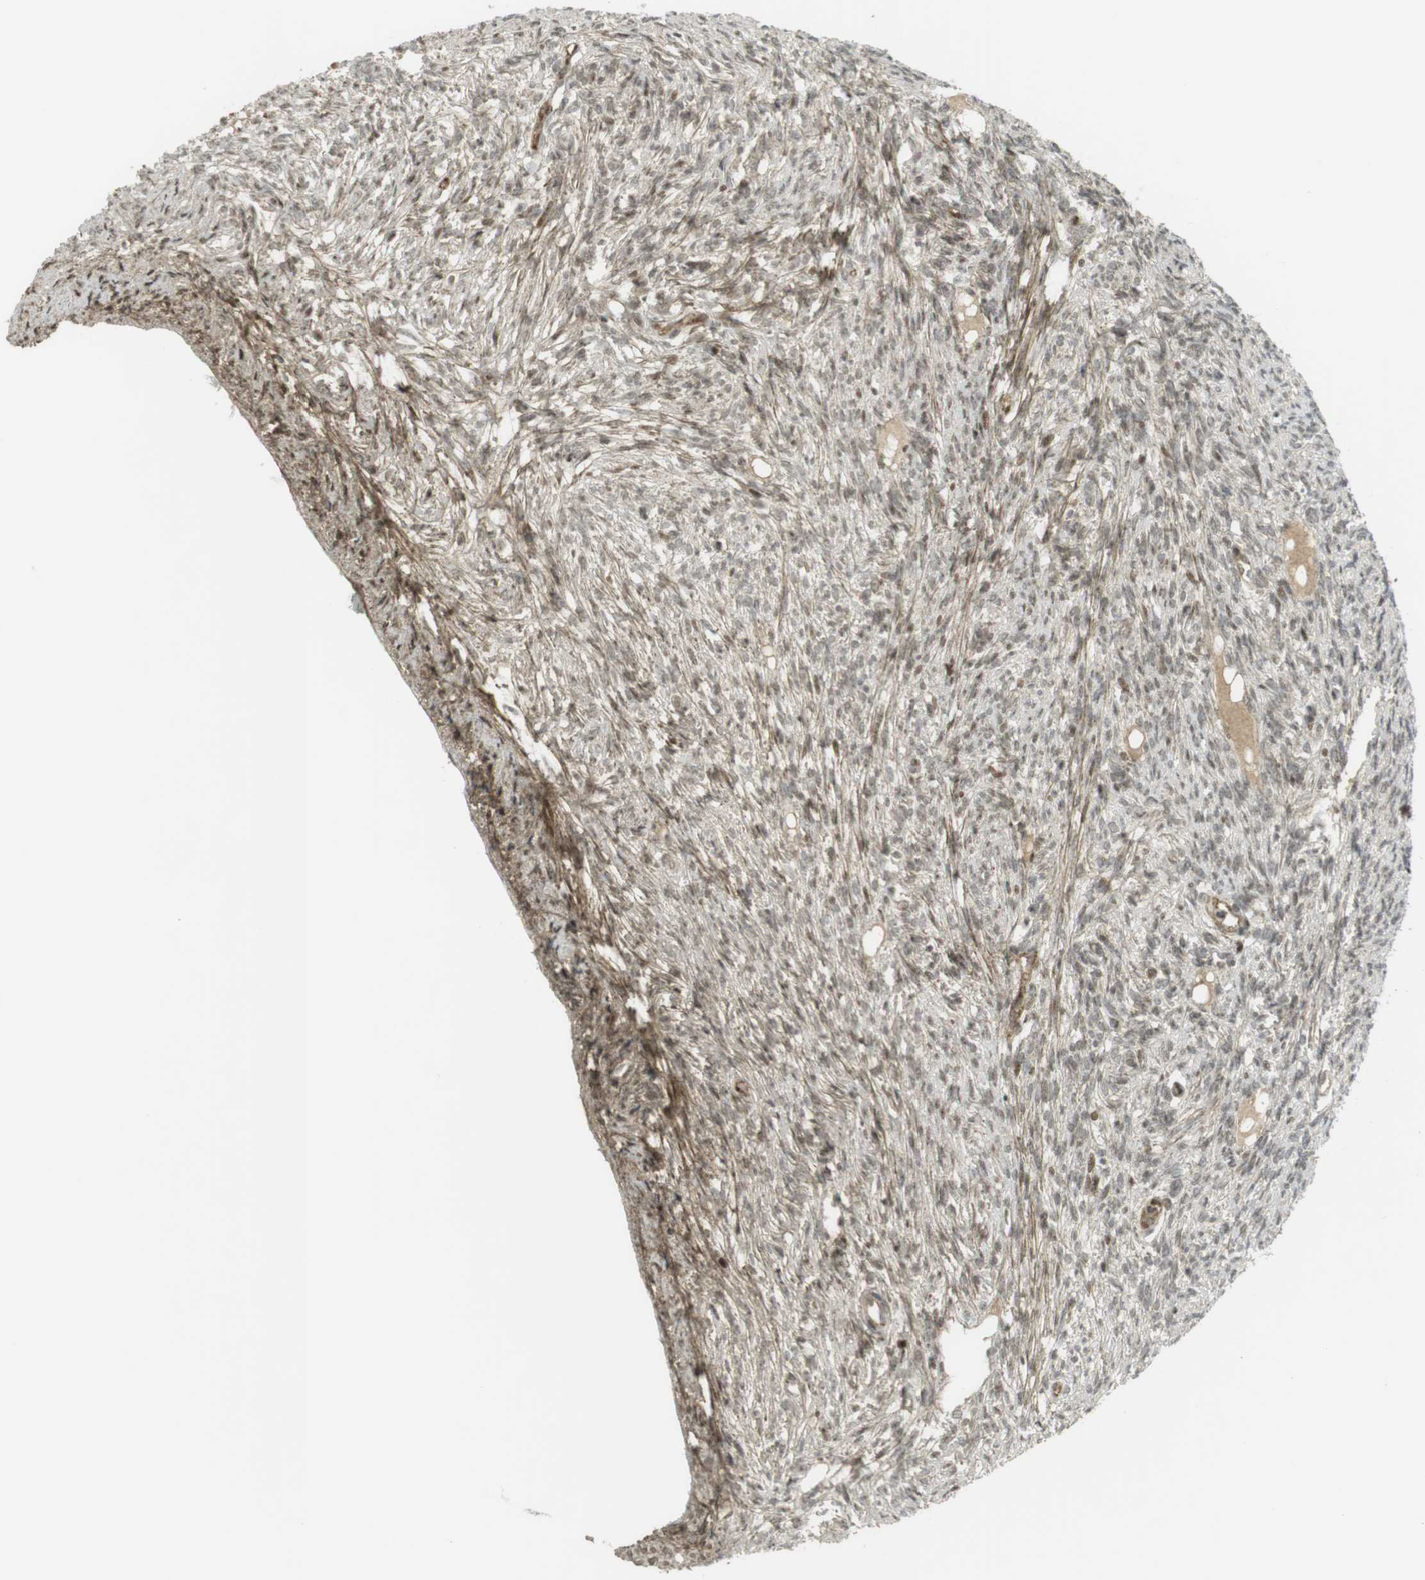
{"staining": {"intensity": "weak", "quantity": ">75%", "location": "cytoplasmic/membranous,nuclear"}, "tissue": "ovary", "cell_type": "Ovarian stroma cells", "image_type": "normal", "snomed": [{"axis": "morphology", "description": "Normal tissue, NOS"}, {"axis": "topography", "description": "Ovary"}], "caption": "Protein analysis of unremarkable ovary shows weak cytoplasmic/membranous,nuclear expression in approximately >75% of ovarian stroma cells. (DAB (3,3'-diaminobenzidine) IHC with brightfield microscopy, high magnification).", "gene": "PPP1R13B", "patient": {"sex": "female", "age": 33}}